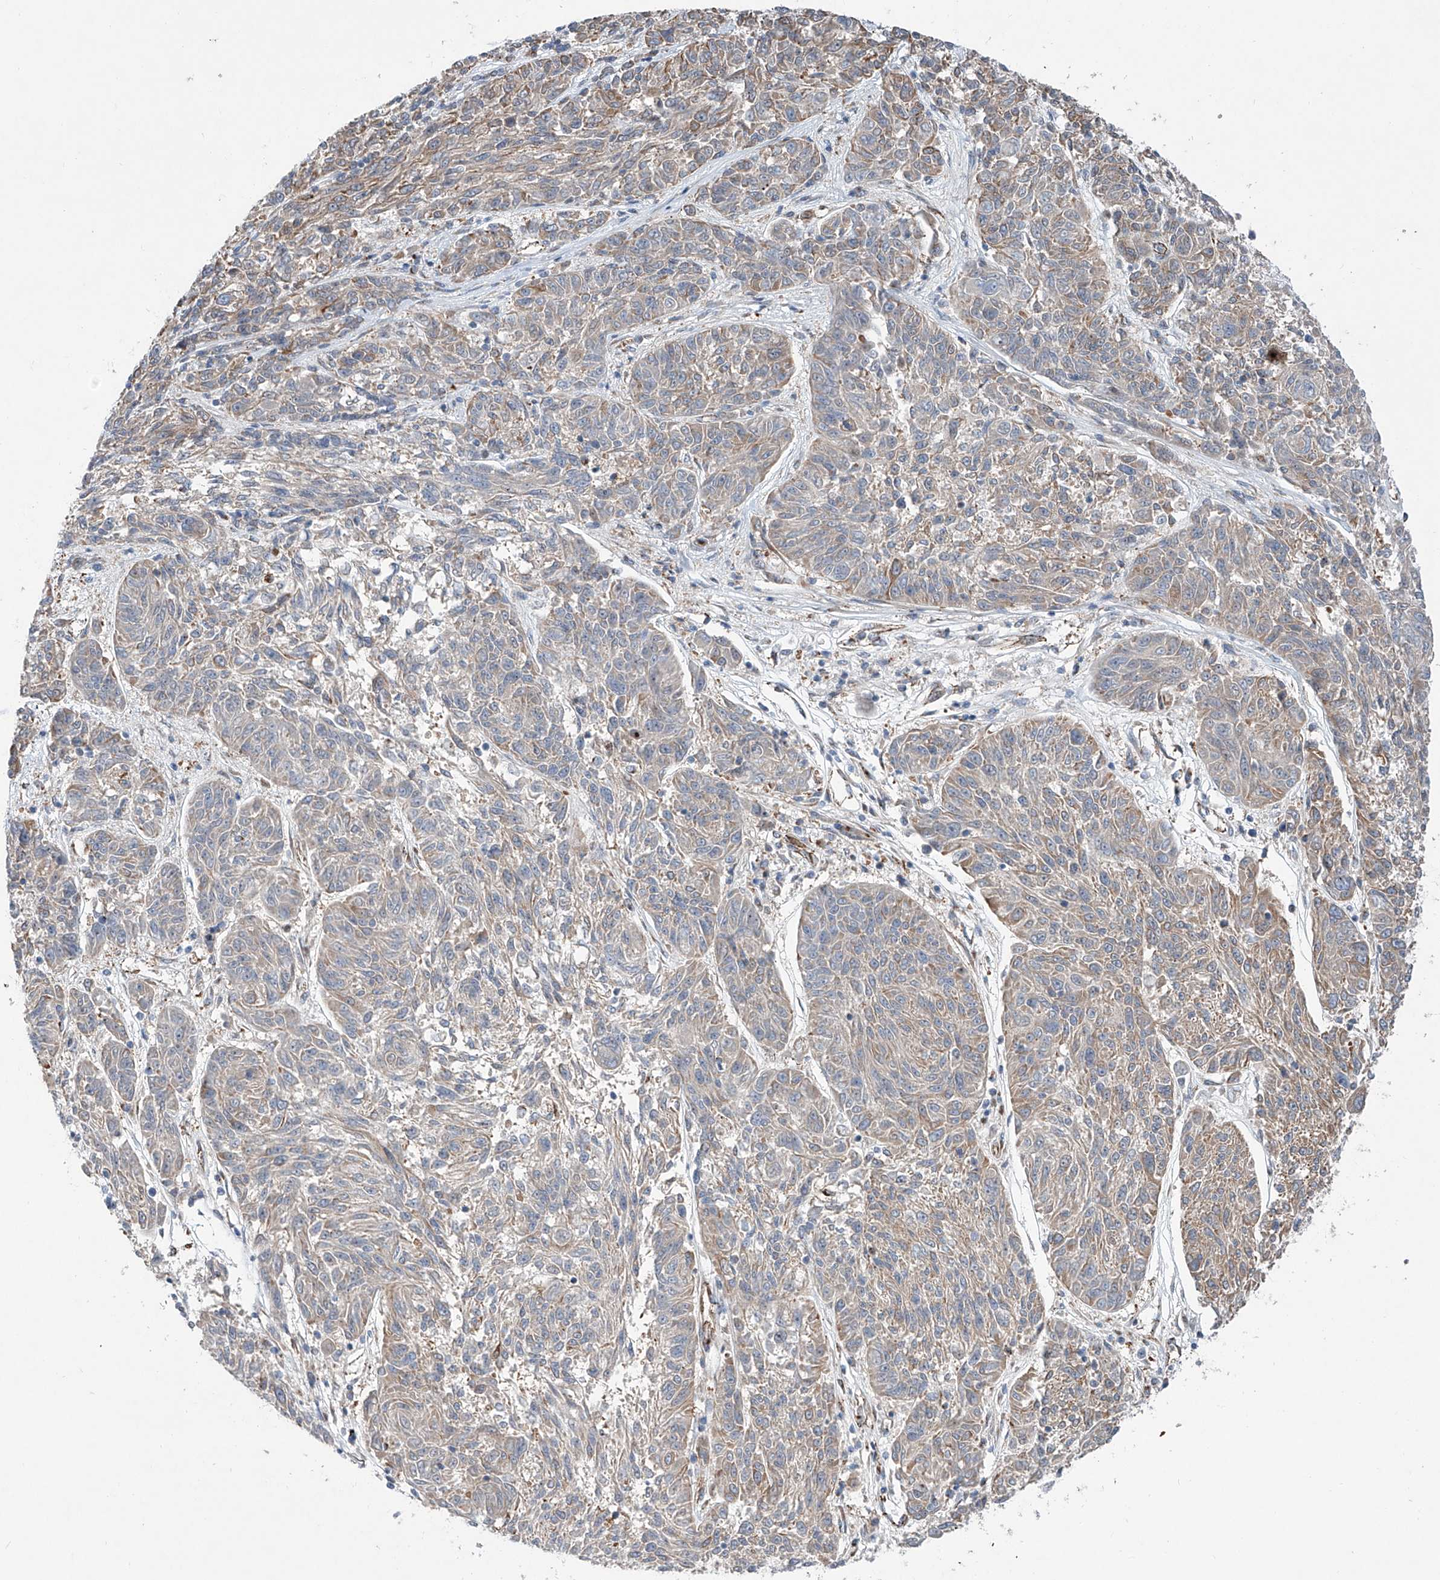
{"staining": {"intensity": "weak", "quantity": ">75%", "location": "cytoplasmic/membranous"}, "tissue": "melanoma", "cell_type": "Tumor cells", "image_type": "cancer", "snomed": [{"axis": "morphology", "description": "Malignant melanoma, NOS"}, {"axis": "topography", "description": "Skin"}], "caption": "Immunohistochemical staining of human melanoma reveals low levels of weak cytoplasmic/membranous protein positivity in approximately >75% of tumor cells.", "gene": "CDH5", "patient": {"sex": "male", "age": 53}}